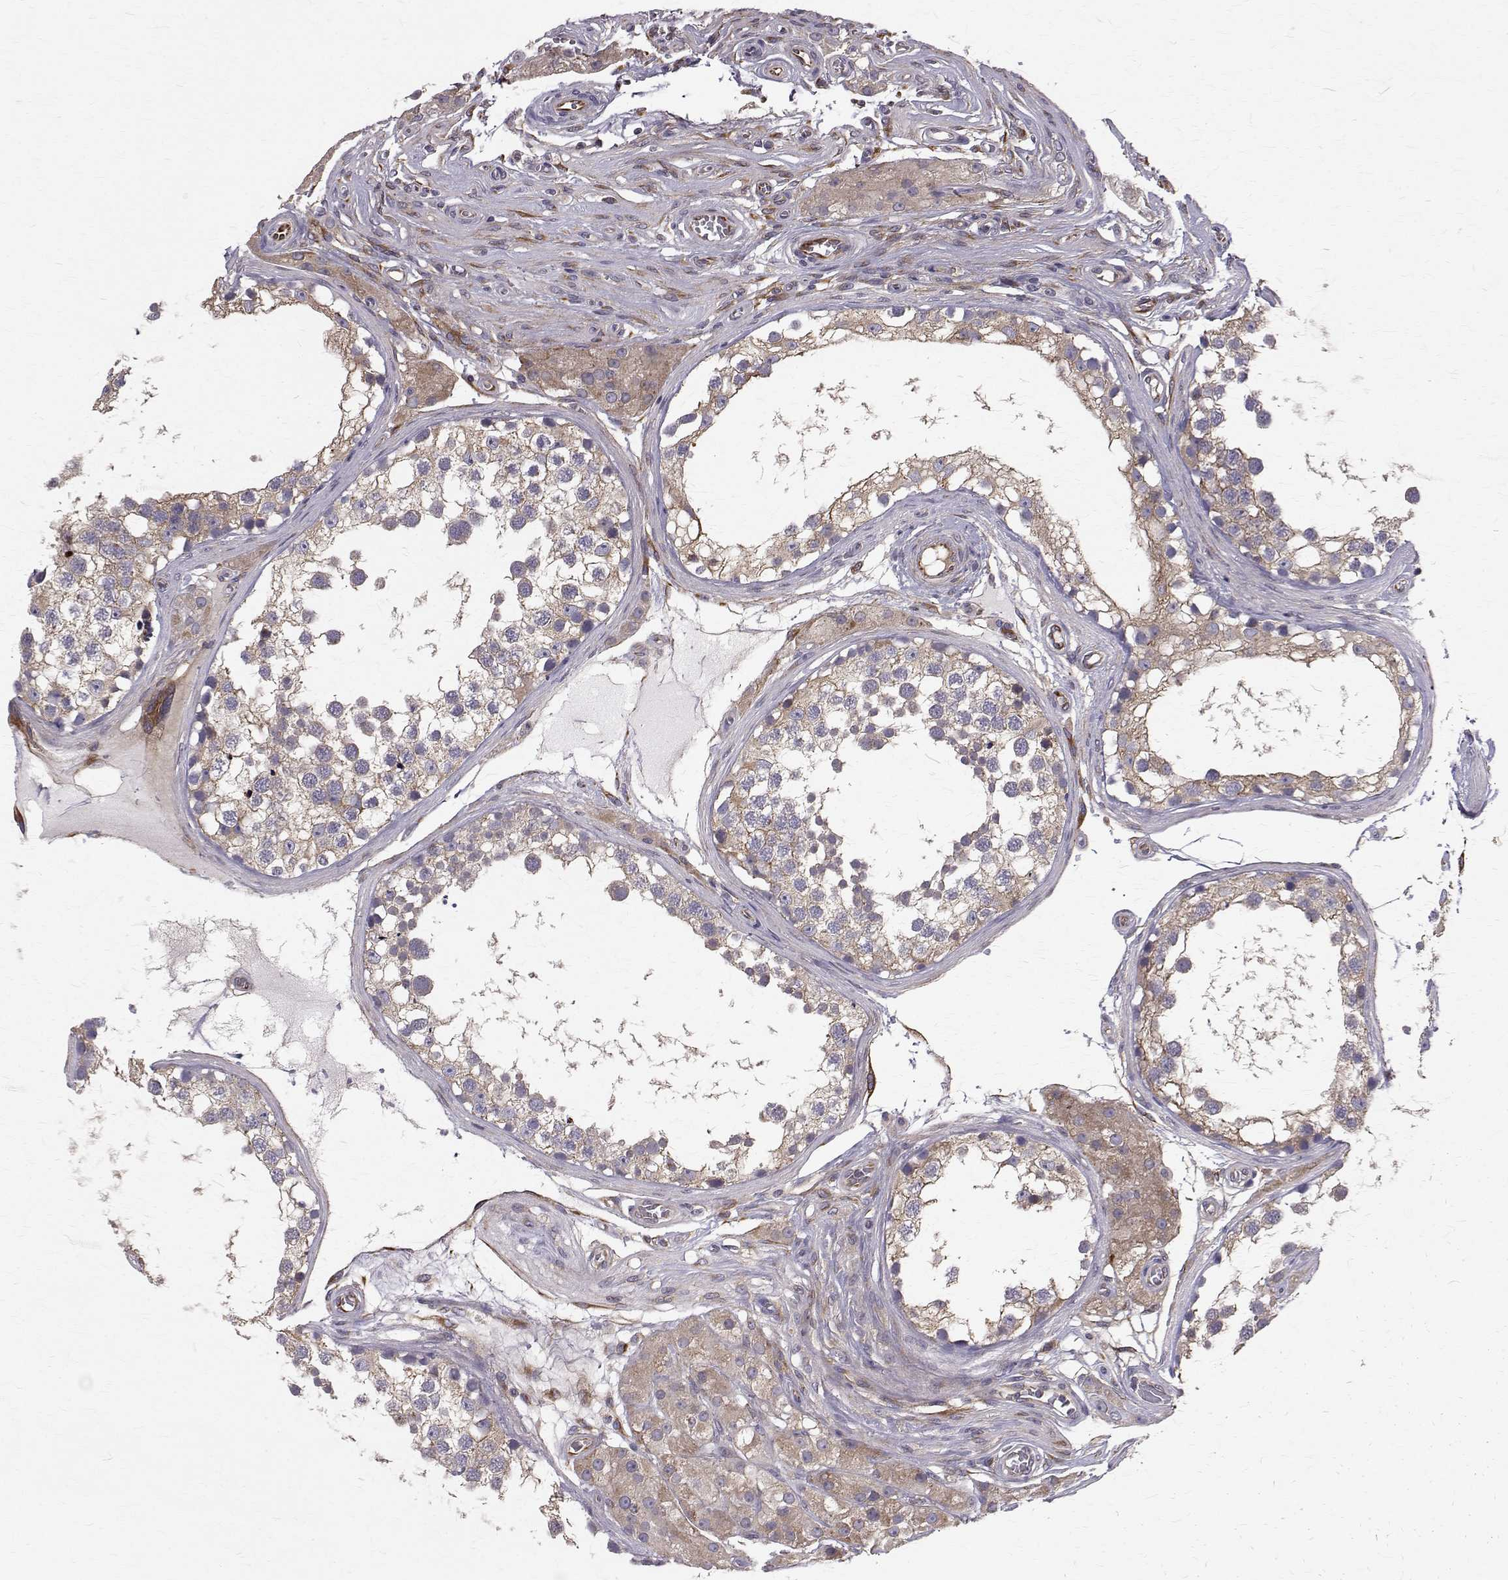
{"staining": {"intensity": "weak", "quantity": ">75%", "location": "cytoplasmic/membranous"}, "tissue": "testis", "cell_type": "Cells in seminiferous ducts", "image_type": "normal", "snomed": [{"axis": "morphology", "description": "Normal tissue, NOS"}, {"axis": "morphology", "description": "Seminoma, NOS"}, {"axis": "topography", "description": "Testis"}], "caption": "Testis stained with IHC reveals weak cytoplasmic/membranous expression in about >75% of cells in seminiferous ducts. The protein of interest is stained brown, and the nuclei are stained in blue (DAB IHC with brightfield microscopy, high magnification).", "gene": "ARFGAP1", "patient": {"sex": "male", "age": 65}}